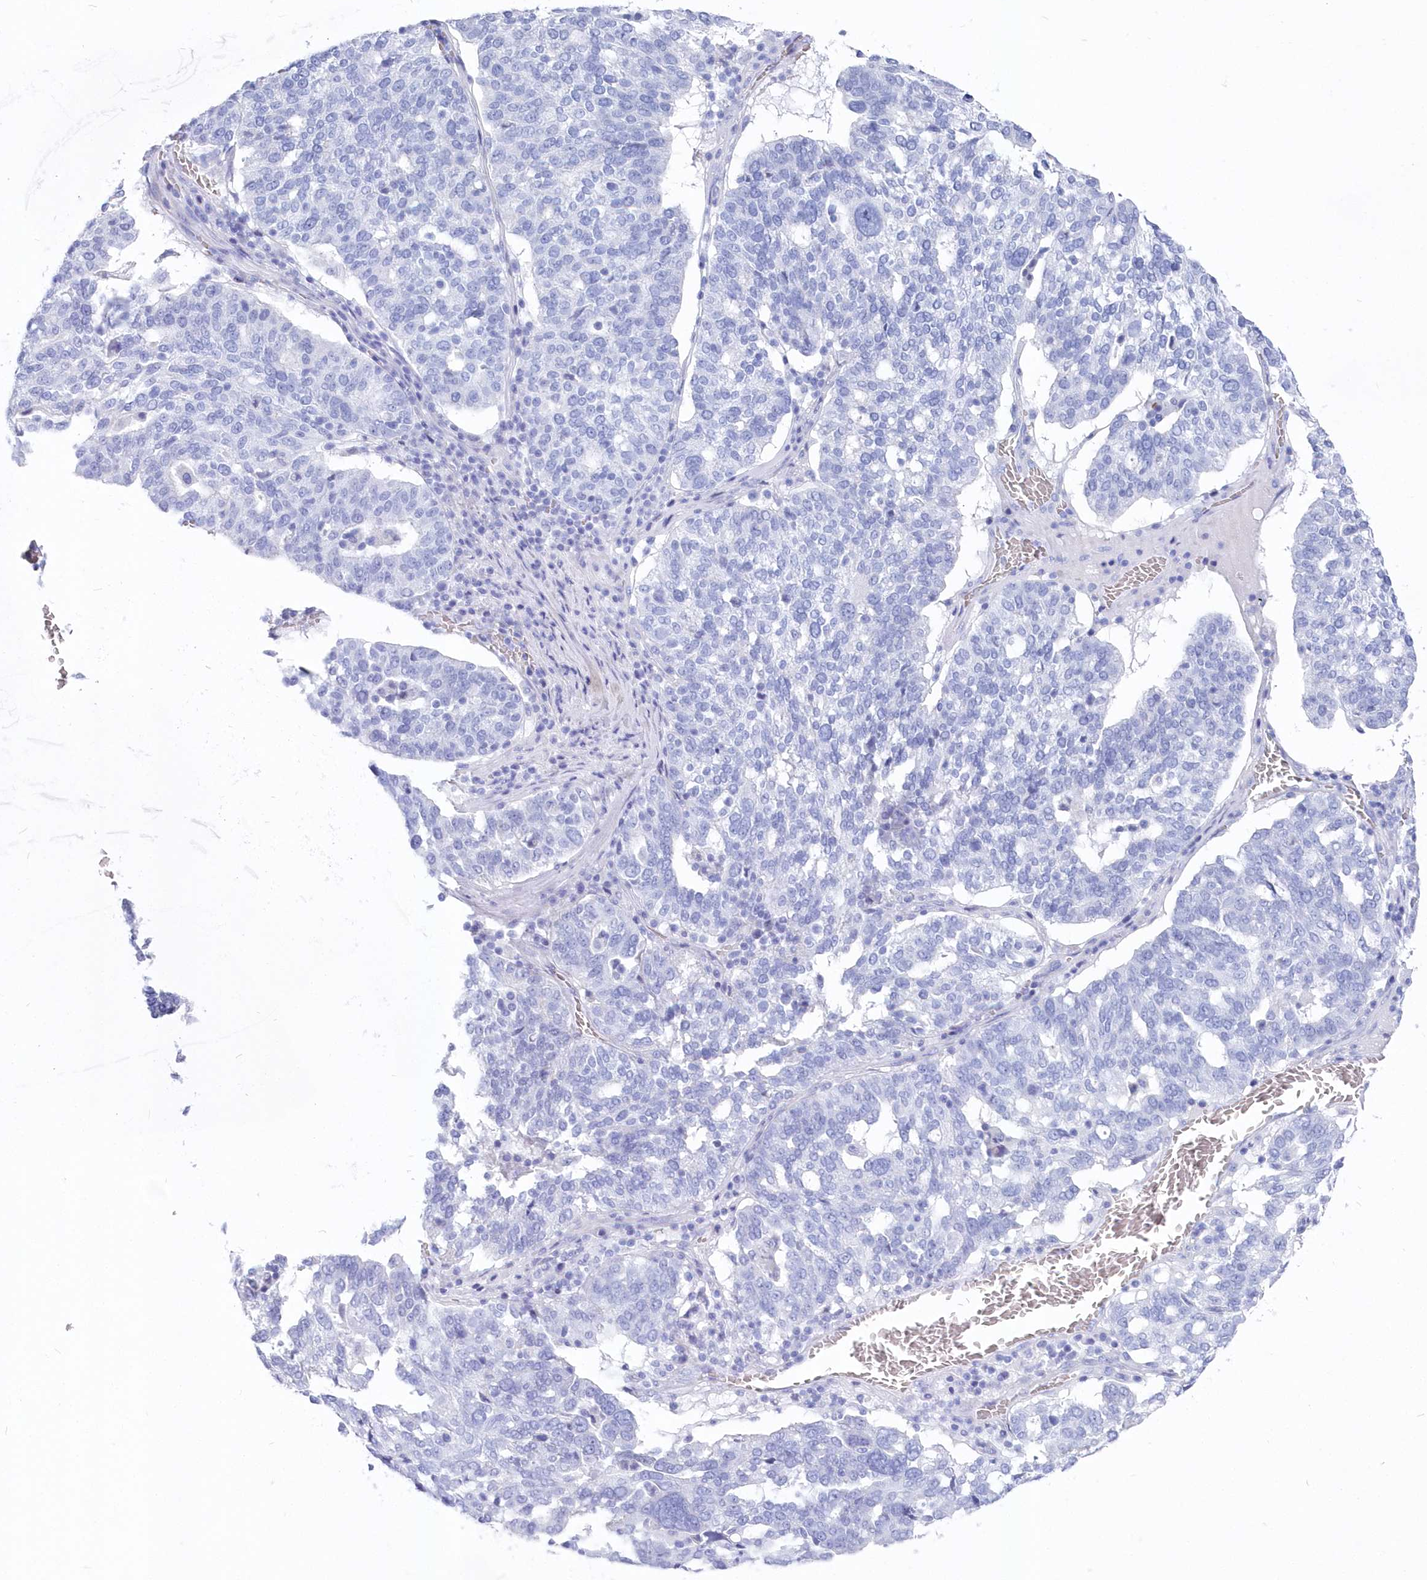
{"staining": {"intensity": "negative", "quantity": "none", "location": "none"}, "tissue": "ovarian cancer", "cell_type": "Tumor cells", "image_type": "cancer", "snomed": [{"axis": "morphology", "description": "Cystadenocarcinoma, serous, NOS"}, {"axis": "topography", "description": "Ovary"}], "caption": "IHC micrograph of neoplastic tissue: ovarian serous cystadenocarcinoma stained with DAB (3,3'-diaminobenzidine) displays no significant protein expression in tumor cells.", "gene": "CSNK1G2", "patient": {"sex": "female", "age": 59}}